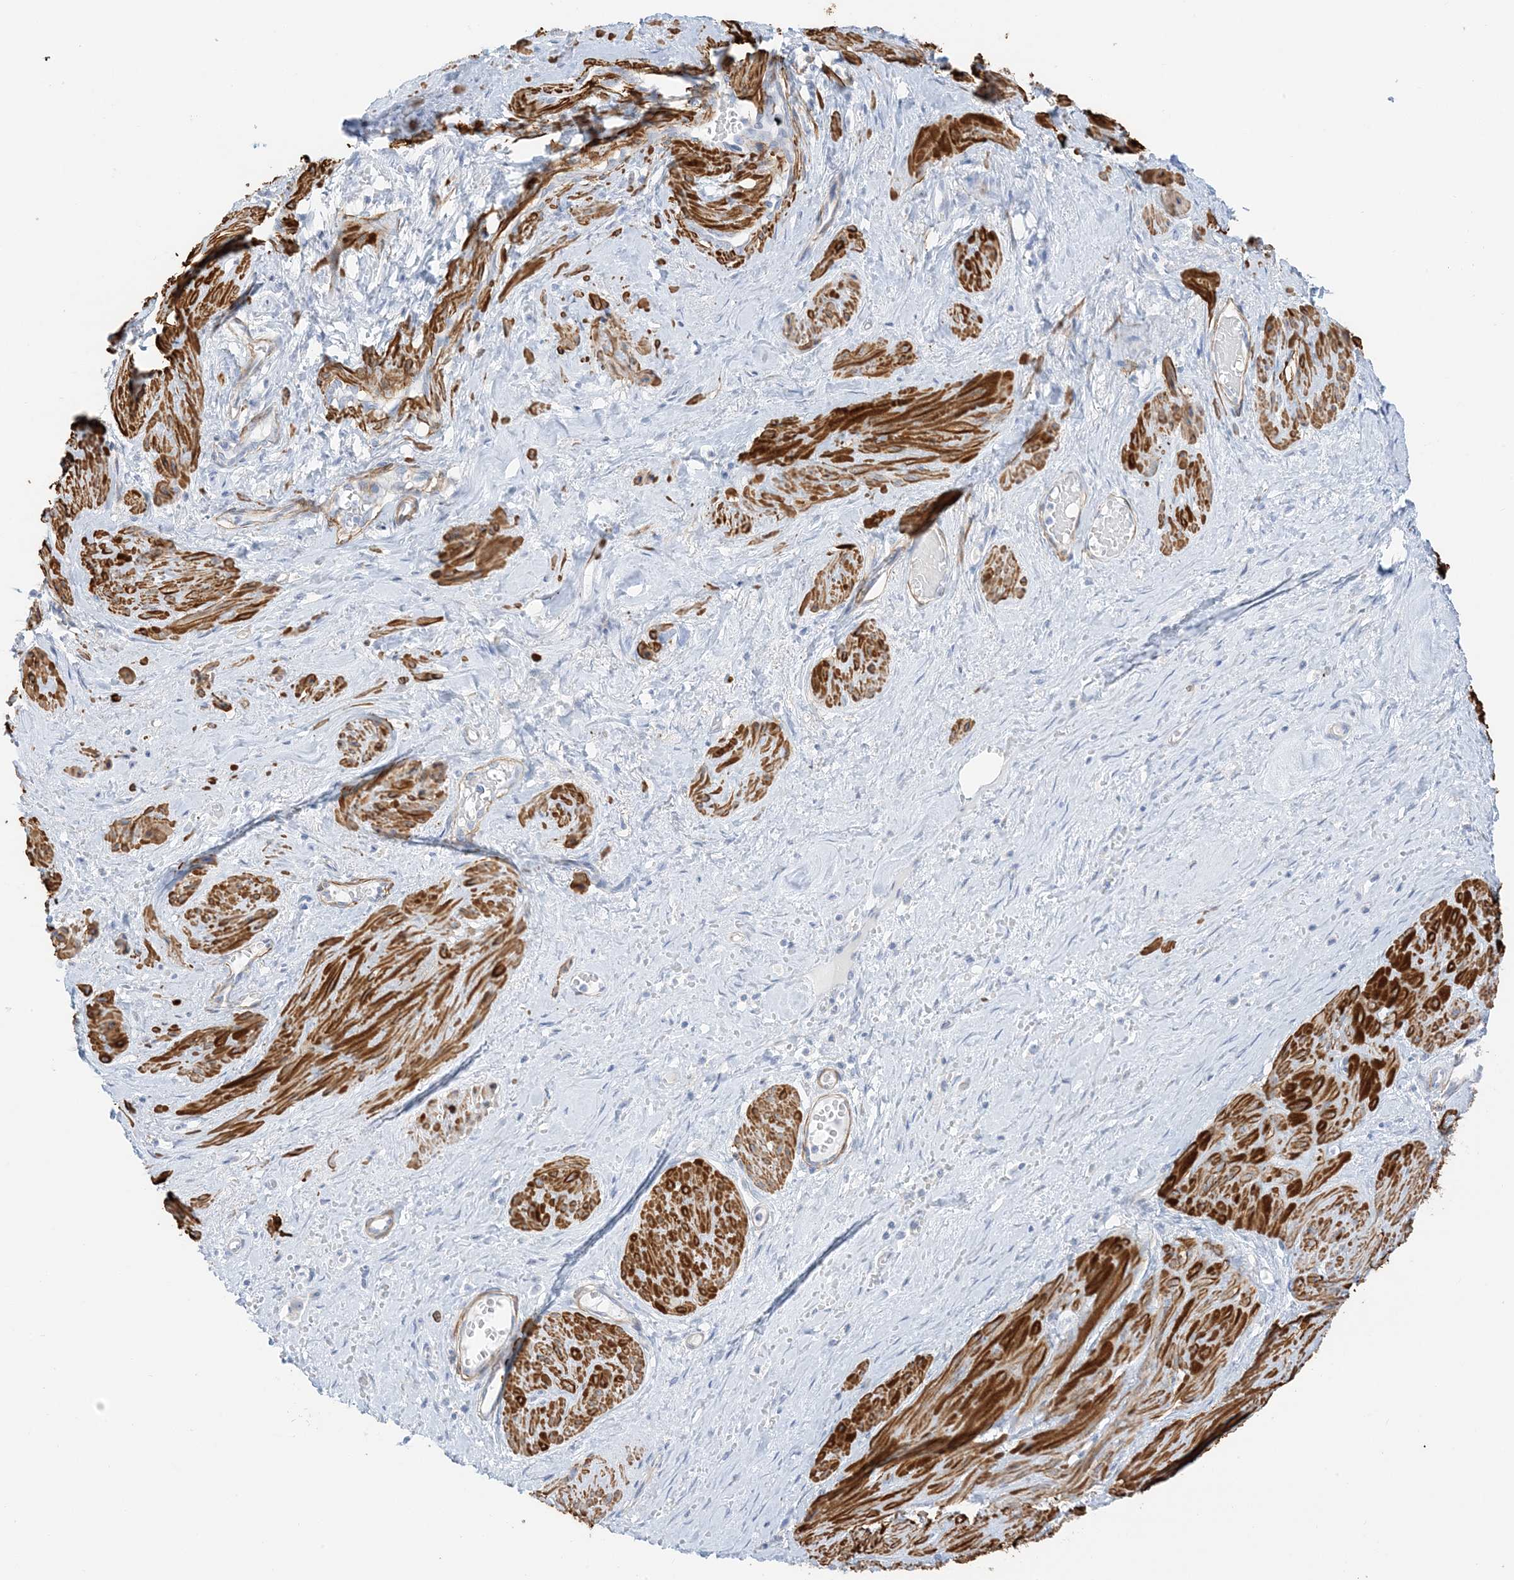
{"staining": {"intensity": "strong", "quantity": ">75%", "location": "cytoplasmic/membranous"}, "tissue": "smooth muscle", "cell_type": "Smooth muscle cells", "image_type": "normal", "snomed": [{"axis": "morphology", "description": "Normal tissue, NOS"}, {"axis": "topography", "description": "Endometrium"}], "caption": "DAB (3,3'-diaminobenzidine) immunohistochemical staining of unremarkable smooth muscle shows strong cytoplasmic/membranous protein staining in approximately >75% of smooth muscle cells.", "gene": "SLC22A13", "patient": {"sex": "female", "age": 33}}